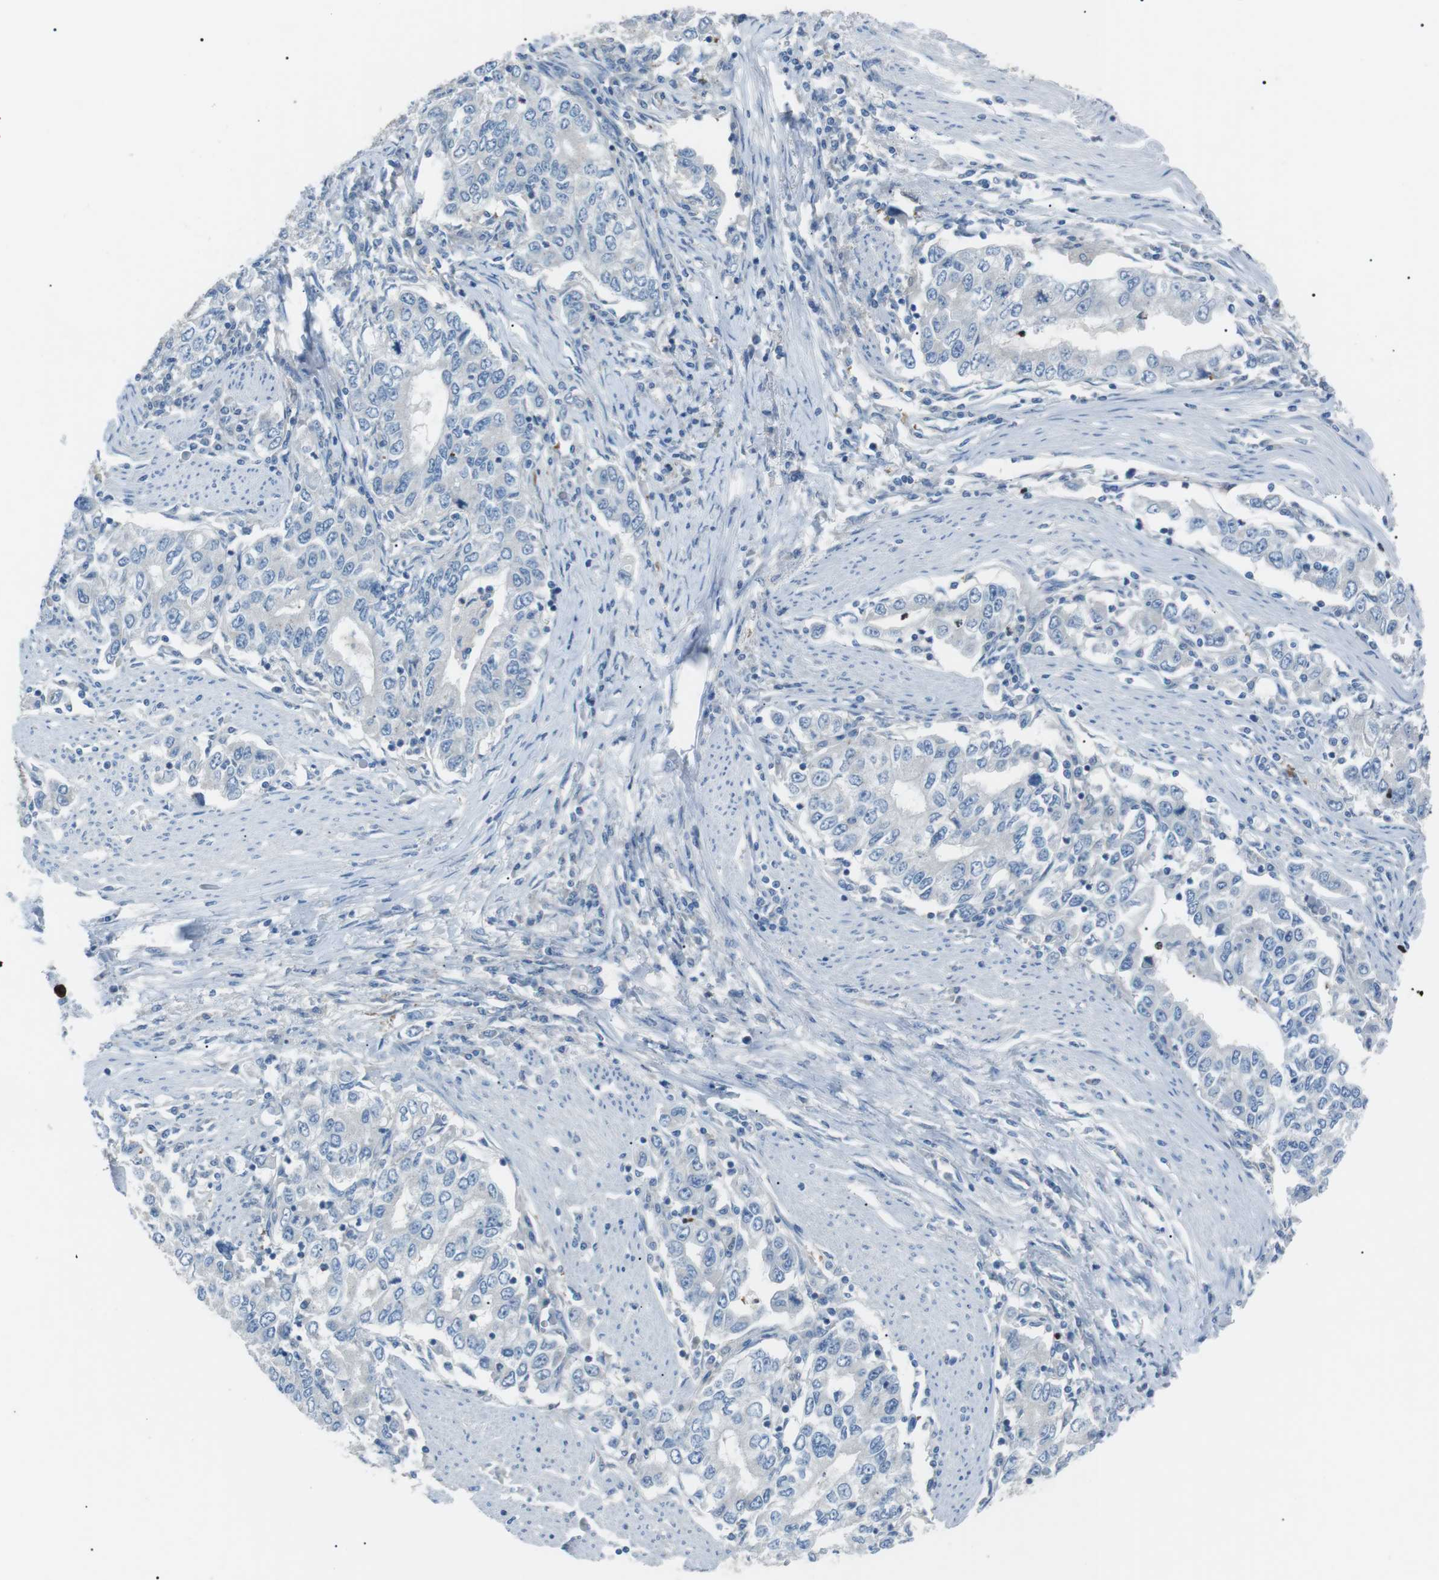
{"staining": {"intensity": "negative", "quantity": "none", "location": "none"}, "tissue": "stomach cancer", "cell_type": "Tumor cells", "image_type": "cancer", "snomed": [{"axis": "morphology", "description": "Adenocarcinoma, NOS"}, {"axis": "topography", "description": "Stomach, lower"}], "caption": "IHC photomicrograph of neoplastic tissue: stomach cancer stained with DAB (3,3'-diaminobenzidine) exhibits no significant protein positivity in tumor cells.", "gene": "CDH26", "patient": {"sex": "female", "age": 72}}